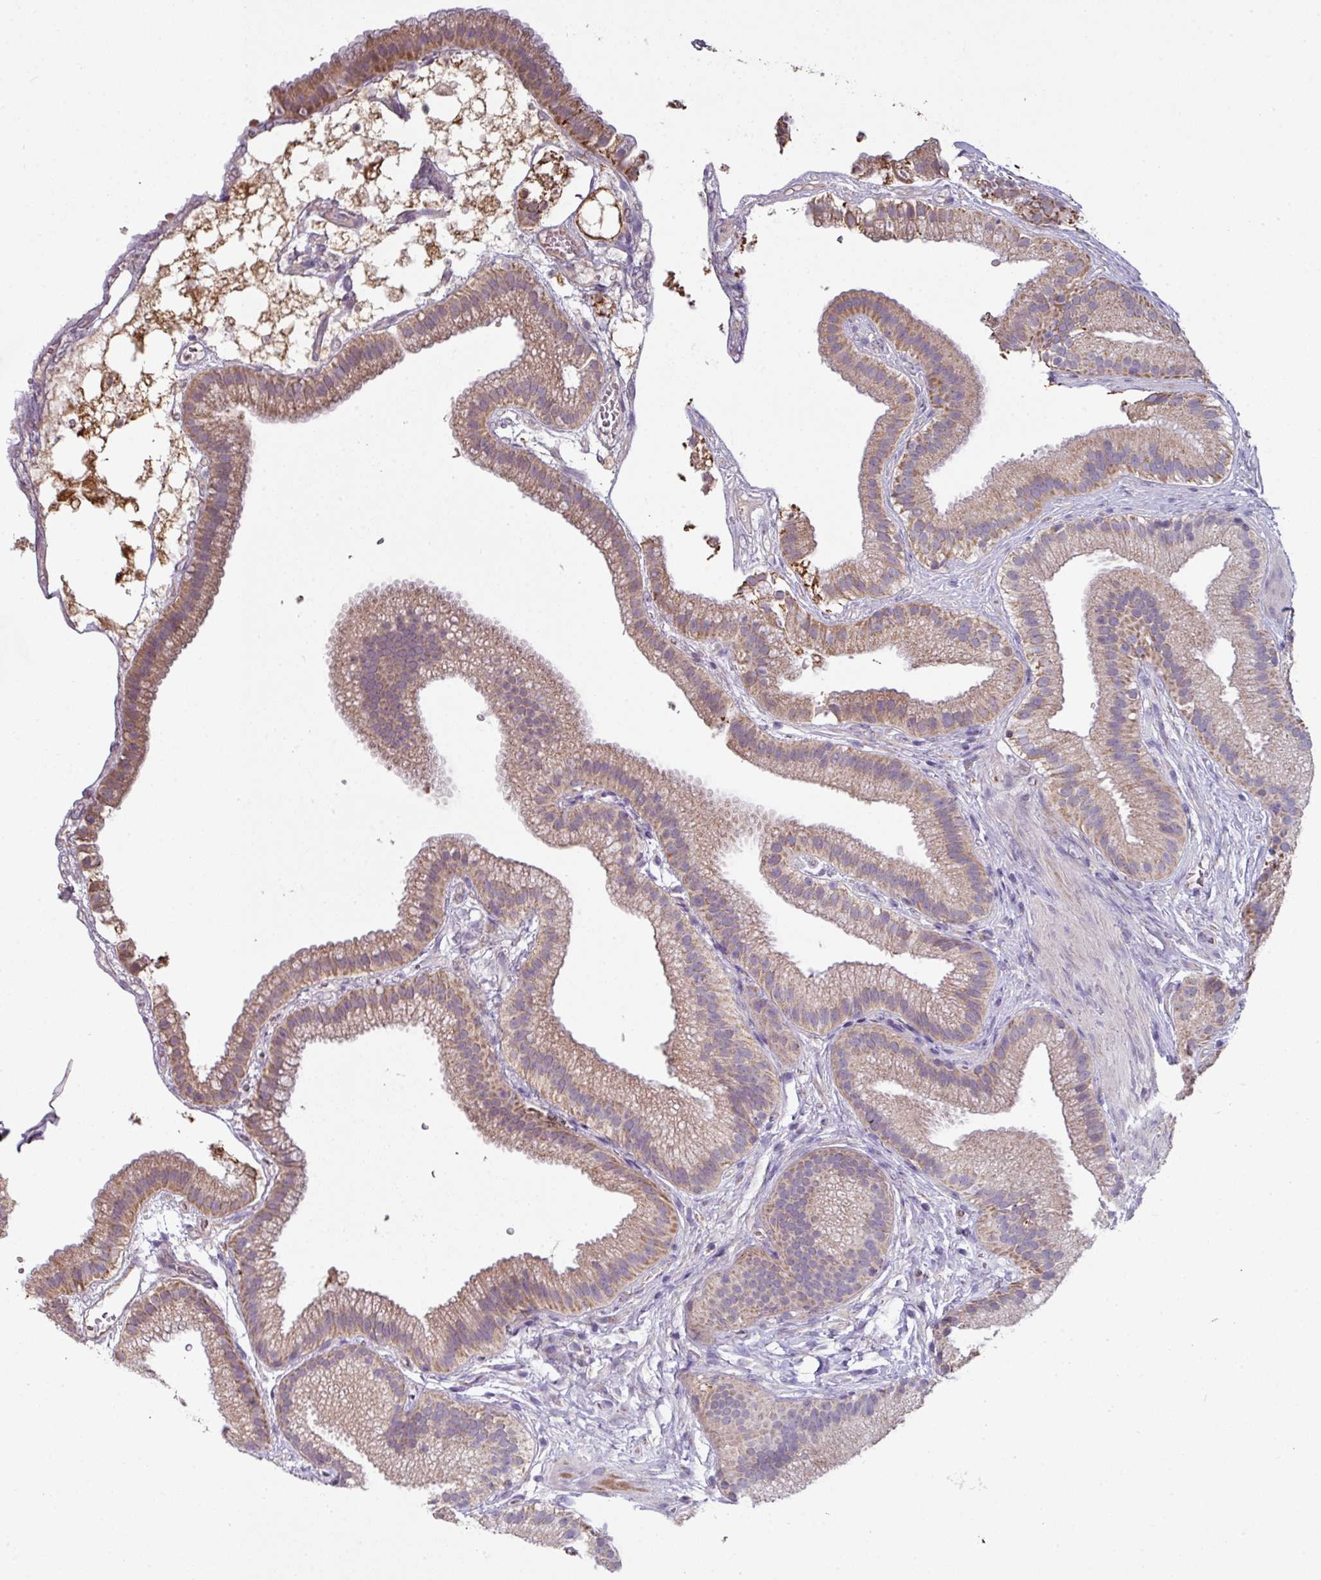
{"staining": {"intensity": "moderate", "quantity": ">75%", "location": "cytoplasmic/membranous"}, "tissue": "gallbladder", "cell_type": "Glandular cells", "image_type": "normal", "snomed": [{"axis": "morphology", "description": "Normal tissue, NOS"}, {"axis": "topography", "description": "Gallbladder"}], "caption": "Gallbladder stained for a protein (brown) shows moderate cytoplasmic/membranous positive staining in about >75% of glandular cells.", "gene": "LRRC9", "patient": {"sex": "female", "age": 63}}